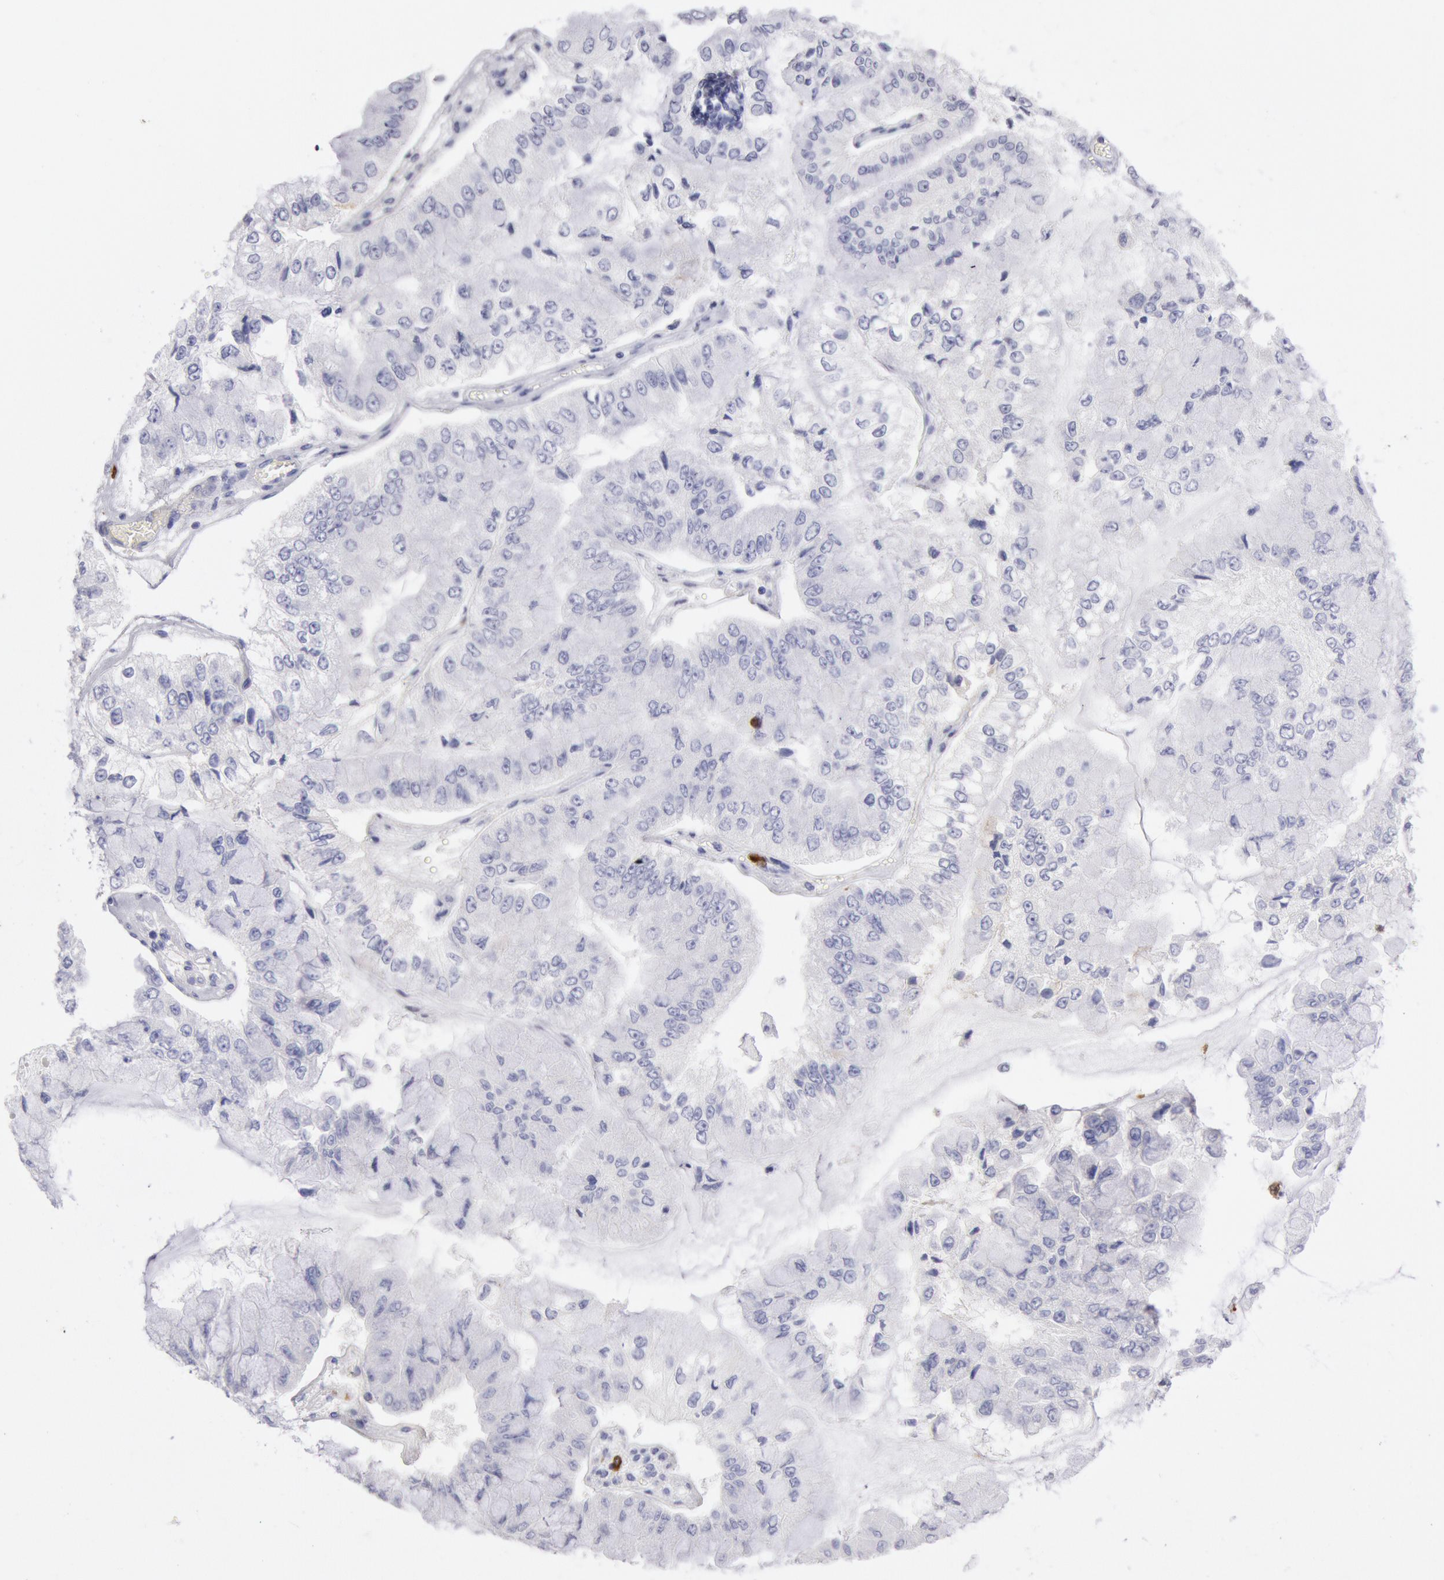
{"staining": {"intensity": "negative", "quantity": "none", "location": "none"}, "tissue": "liver cancer", "cell_type": "Tumor cells", "image_type": "cancer", "snomed": [{"axis": "morphology", "description": "Cholangiocarcinoma"}, {"axis": "topography", "description": "Liver"}], "caption": "High power microscopy micrograph of an immunohistochemistry (IHC) micrograph of liver cancer (cholangiocarcinoma), revealing no significant positivity in tumor cells.", "gene": "FCN1", "patient": {"sex": "female", "age": 79}}